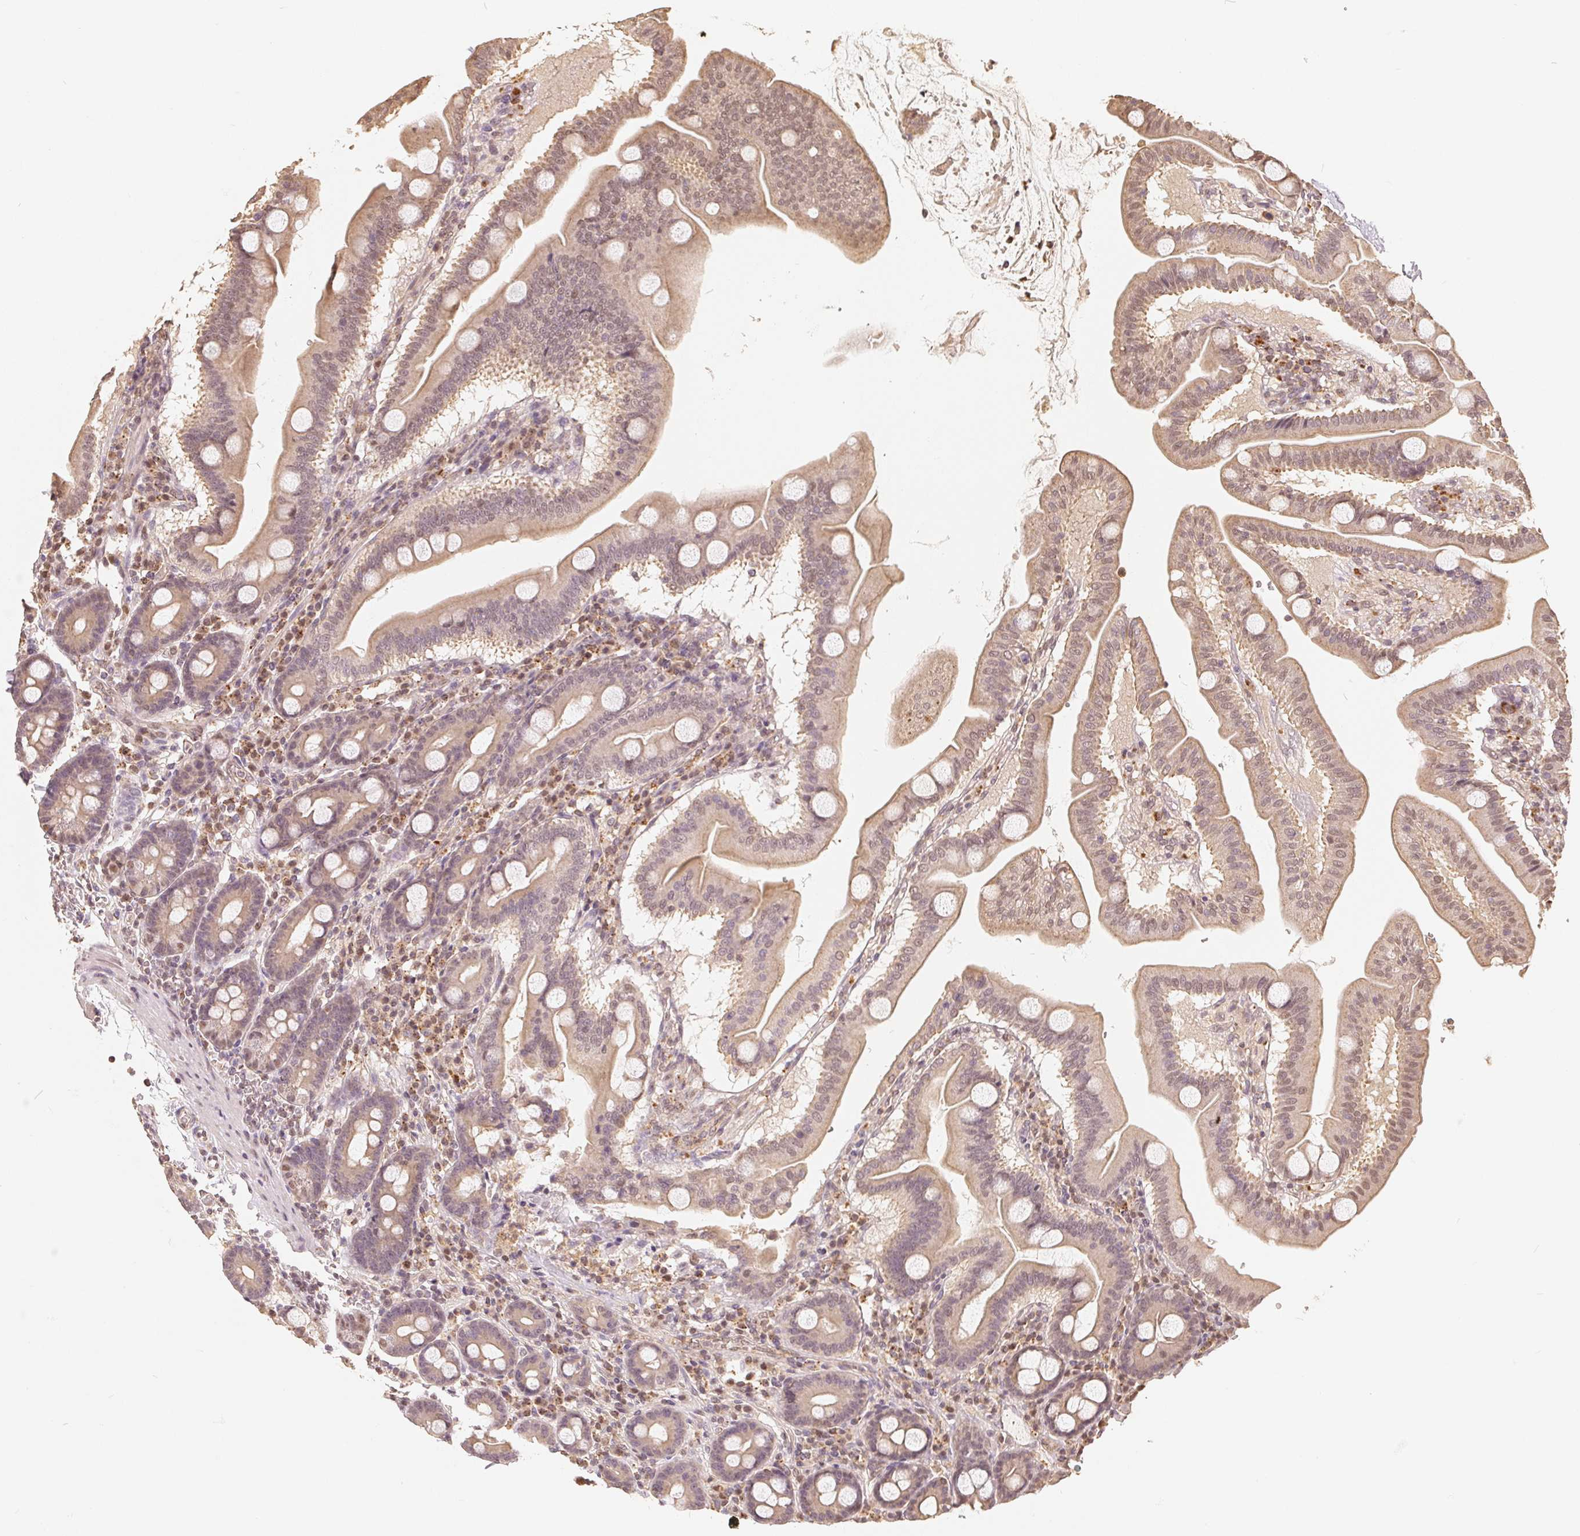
{"staining": {"intensity": "weak", "quantity": ">75%", "location": "cytoplasmic/membranous,nuclear"}, "tissue": "duodenum", "cell_type": "Glandular cells", "image_type": "normal", "snomed": [{"axis": "morphology", "description": "Normal tissue, NOS"}, {"axis": "topography", "description": "Pancreas"}, {"axis": "topography", "description": "Duodenum"}], "caption": "Immunohistochemistry of unremarkable duodenum demonstrates low levels of weak cytoplasmic/membranous,nuclear positivity in about >75% of glandular cells.", "gene": "GUSB", "patient": {"sex": "male", "age": 59}}